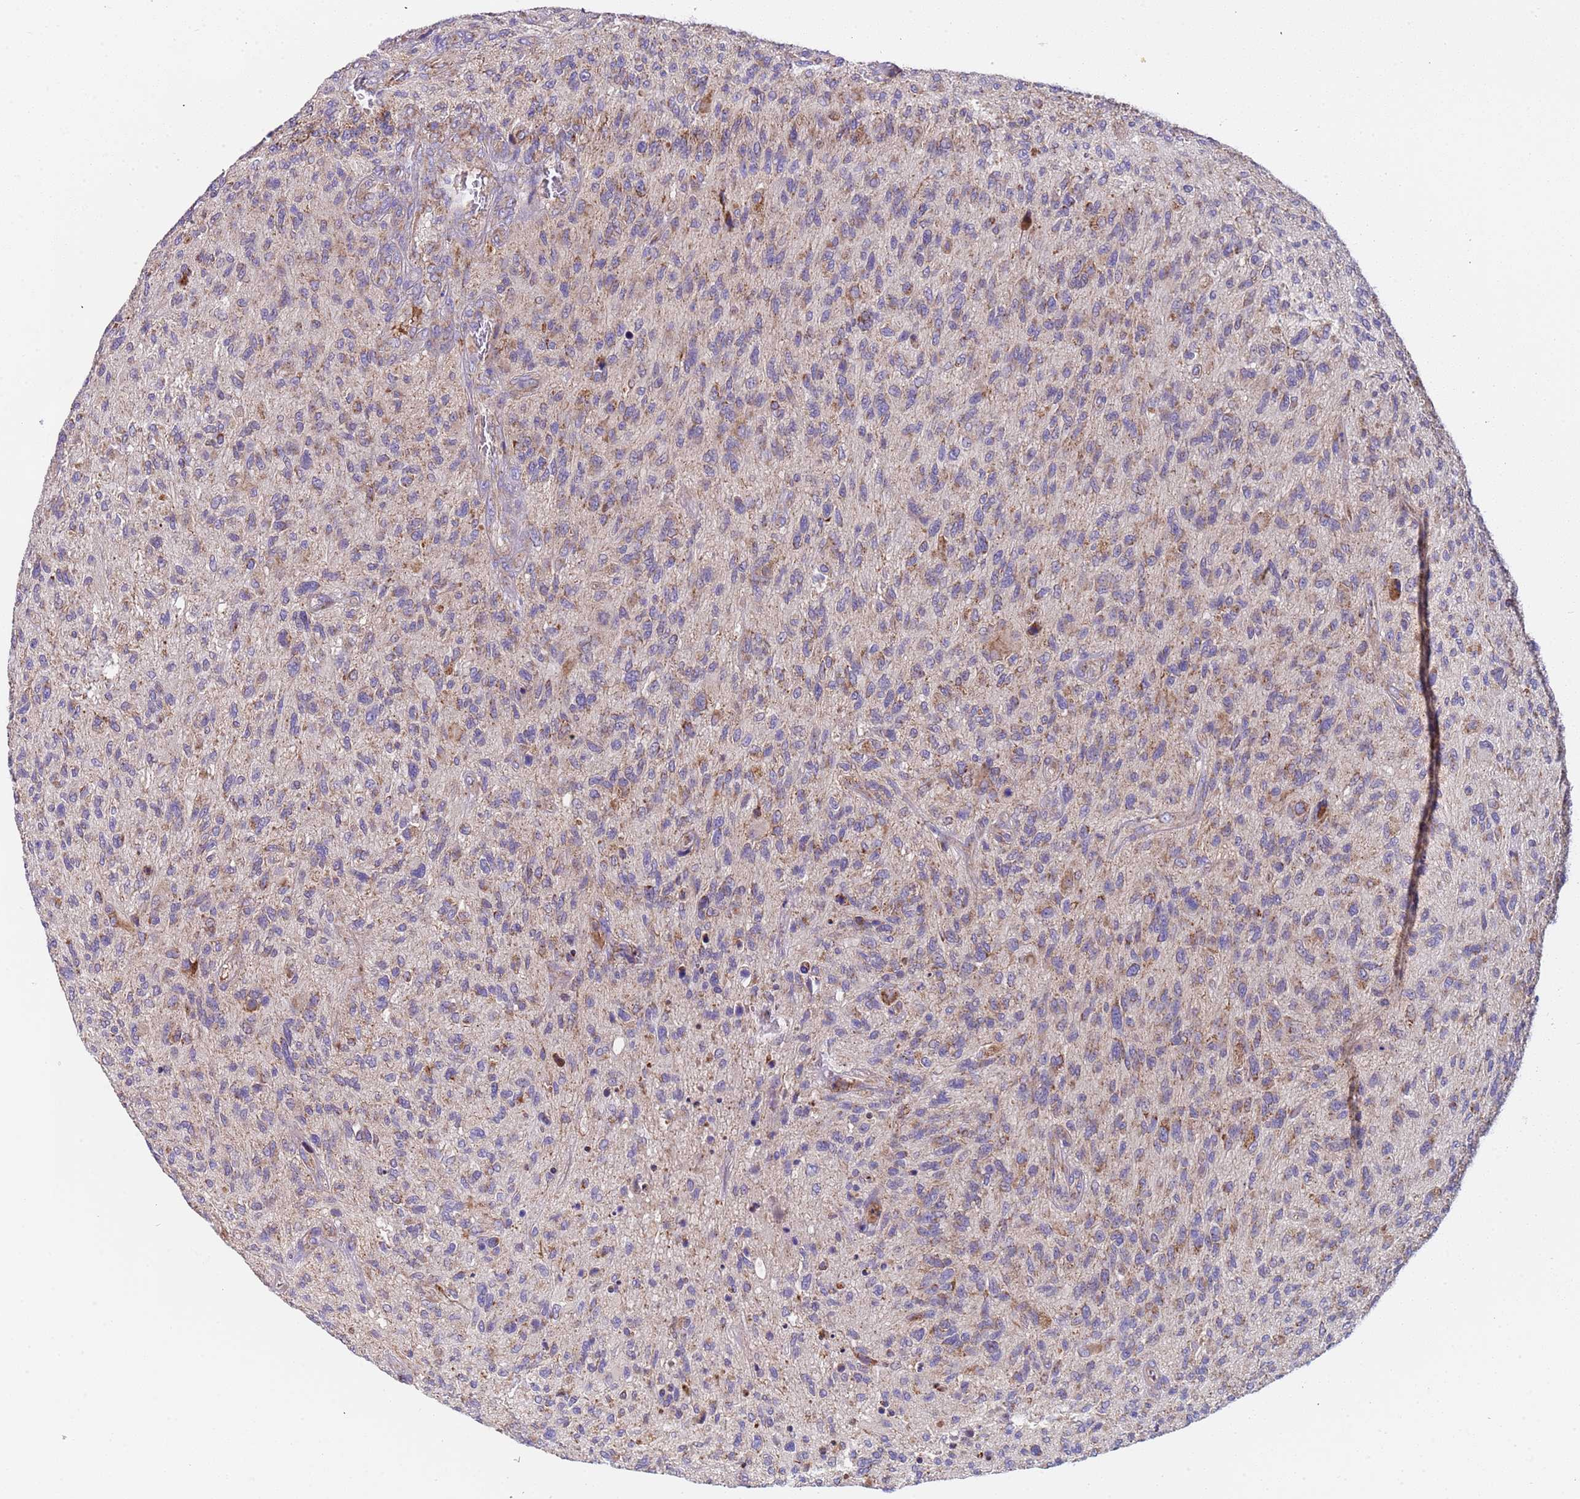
{"staining": {"intensity": "moderate", "quantity": "25%-75%", "location": "cytoplasmic/membranous"}, "tissue": "glioma", "cell_type": "Tumor cells", "image_type": "cancer", "snomed": [{"axis": "morphology", "description": "Glioma, malignant, High grade"}, {"axis": "topography", "description": "Brain"}], "caption": "An IHC histopathology image of tumor tissue is shown. Protein staining in brown highlights moderate cytoplasmic/membranous positivity in malignant glioma (high-grade) within tumor cells. Nuclei are stained in blue.", "gene": "TMEM126A", "patient": {"sex": "male", "age": 47}}